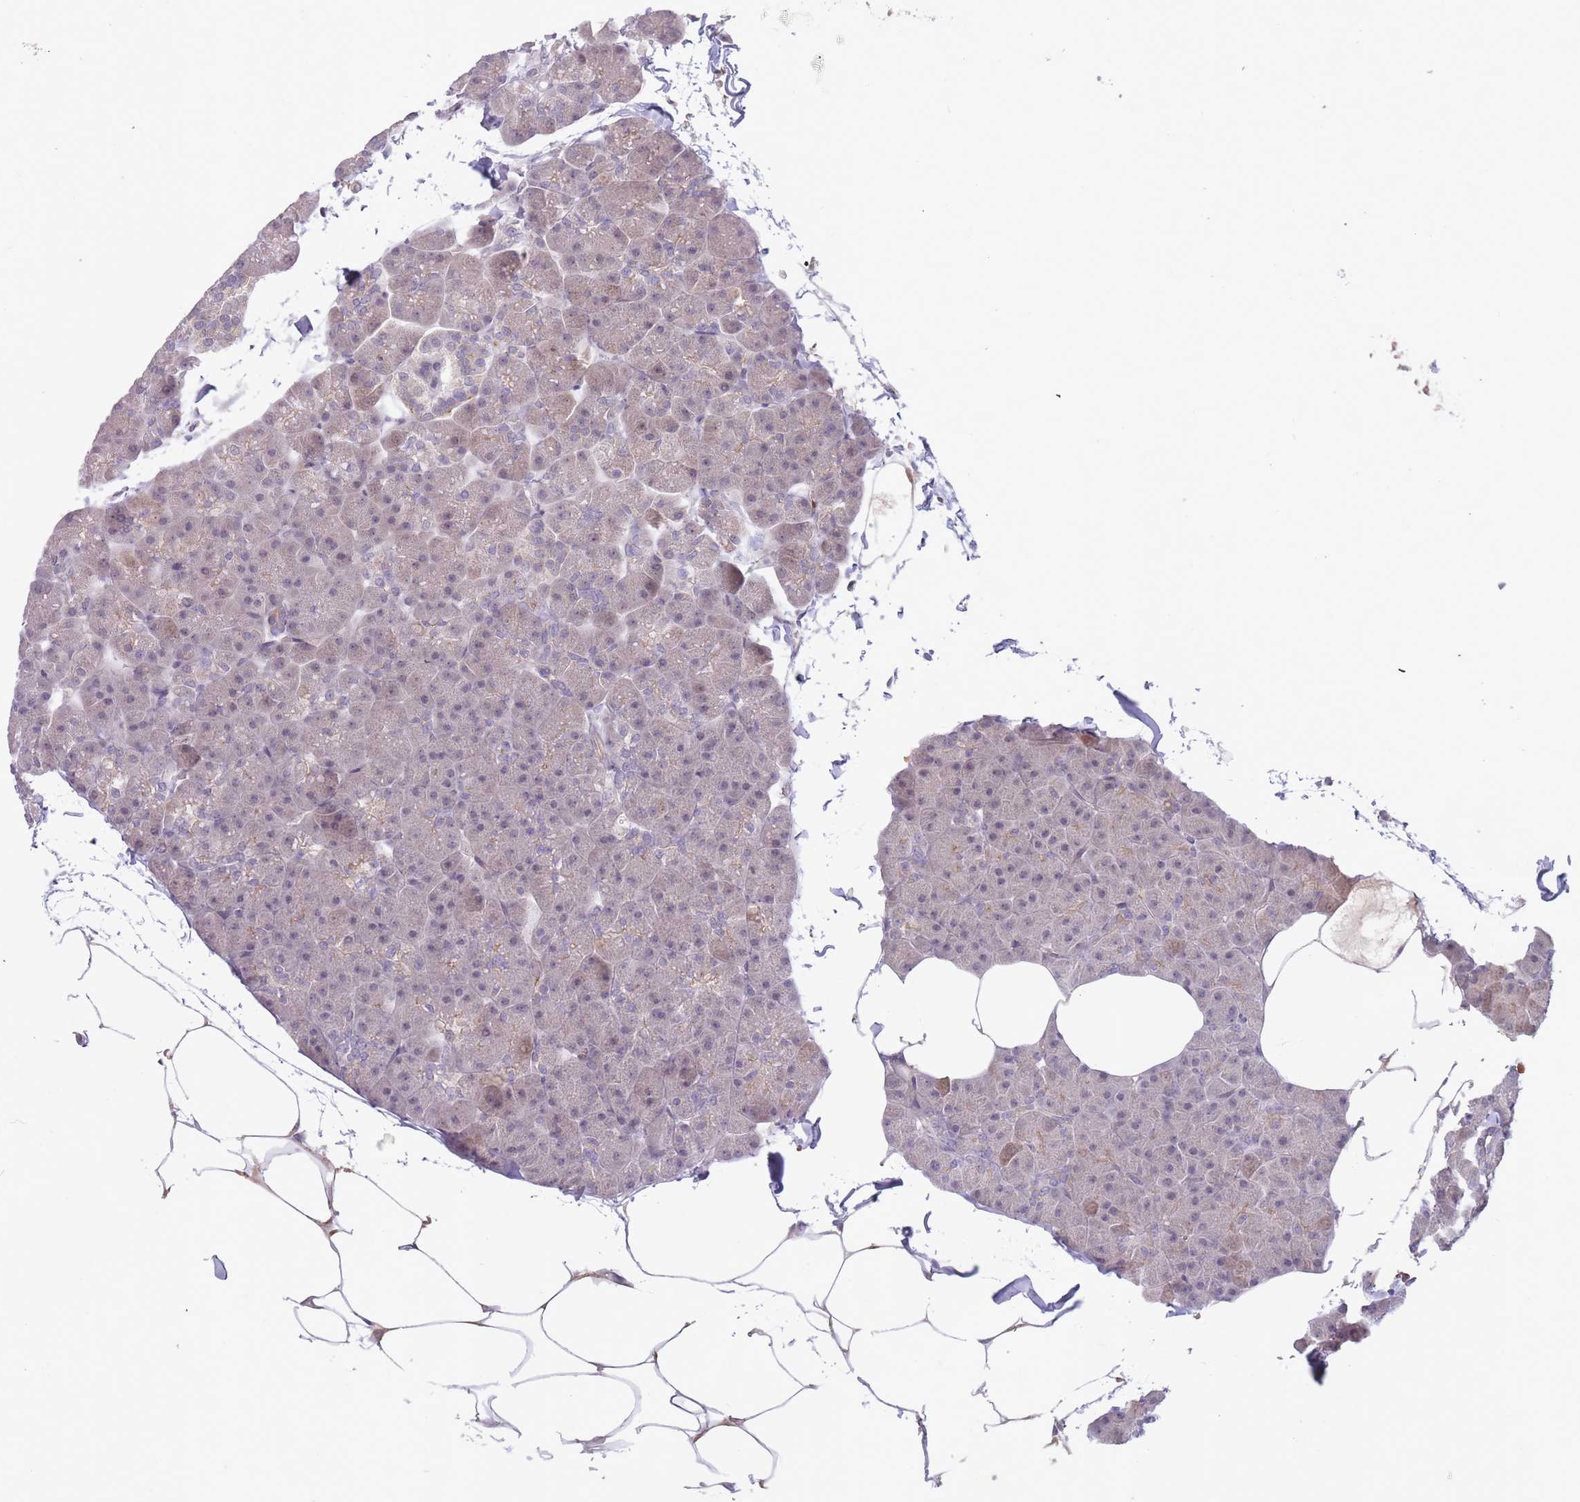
{"staining": {"intensity": "weak", "quantity": "25%-75%", "location": "cytoplasmic/membranous"}, "tissue": "pancreas", "cell_type": "Exocrine glandular cells", "image_type": "normal", "snomed": [{"axis": "morphology", "description": "Normal tissue, NOS"}, {"axis": "topography", "description": "Pancreas"}], "caption": "IHC (DAB) staining of benign pancreas exhibits weak cytoplasmic/membranous protein positivity in approximately 25%-75% of exocrine glandular cells.", "gene": "FUT3", "patient": {"sex": "male", "age": 35}}